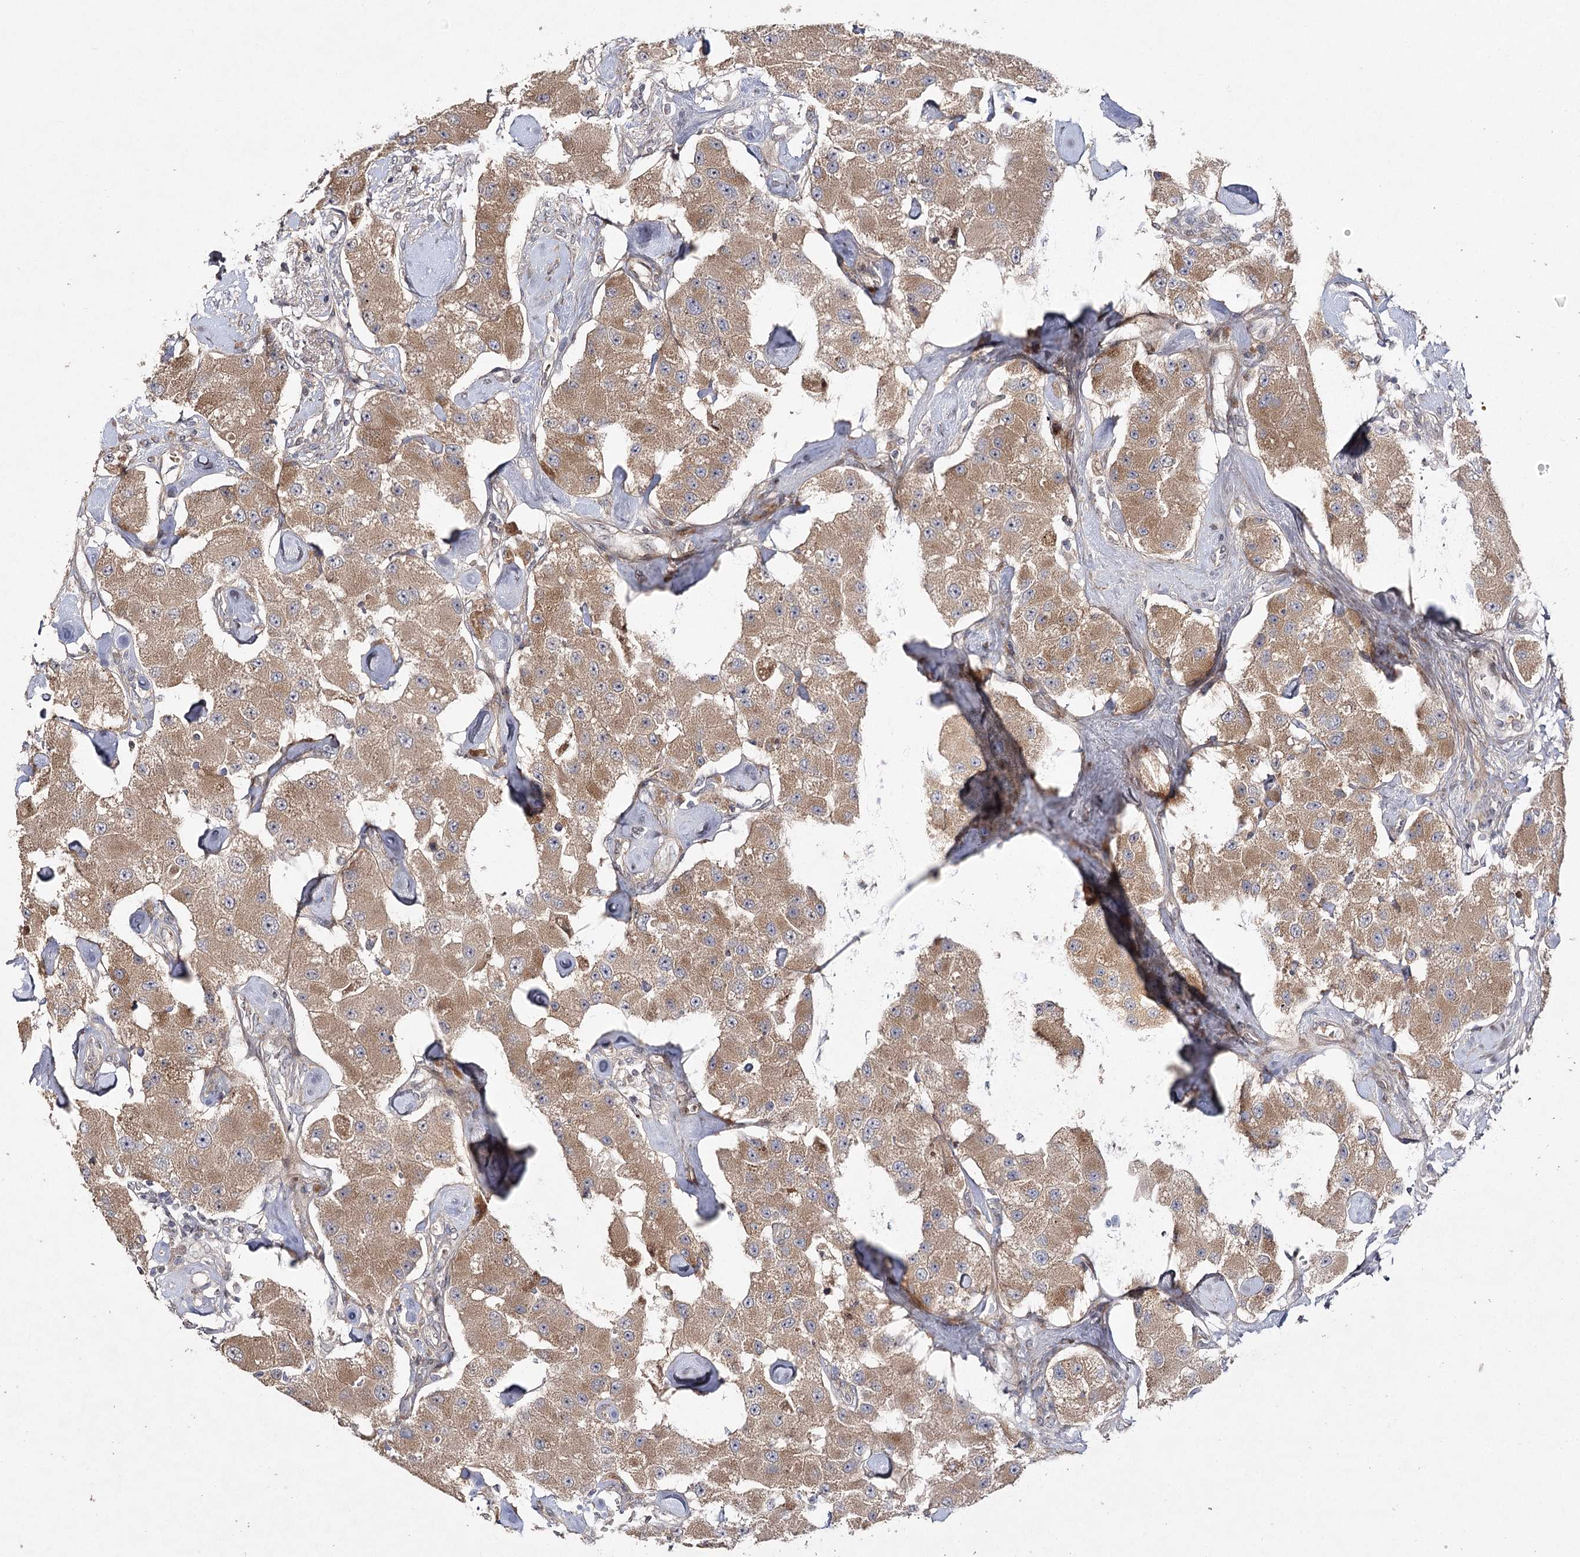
{"staining": {"intensity": "moderate", "quantity": ">75%", "location": "cytoplasmic/membranous"}, "tissue": "carcinoid", "cell_type": "Tumor cells", "image_type": "cancer", "snomed": [{"axis": "morphology", "description": "Carcinoid, malignant, NOS"}, {"axis": "topography", "description": "Pancreas"}], "caption": "High-magnification brightfield microscopy of carcinoid (malignant) stained with DAB (3,3'-diaminobenzidine) (brown) and counterstained with hematoxylin (blue). tumor cells exhibit moderate cytoplasmic/membranous expression is appreciated in approximately>75% of cells. The protein is stained brown, and the nuclei are stained in blue (DAB (3,3'-diaminobenzidine) IHC with brightfield microscopy, high magnification).", "gene": "OBSL1", "patient": {"sex": "male", "age": 41}}